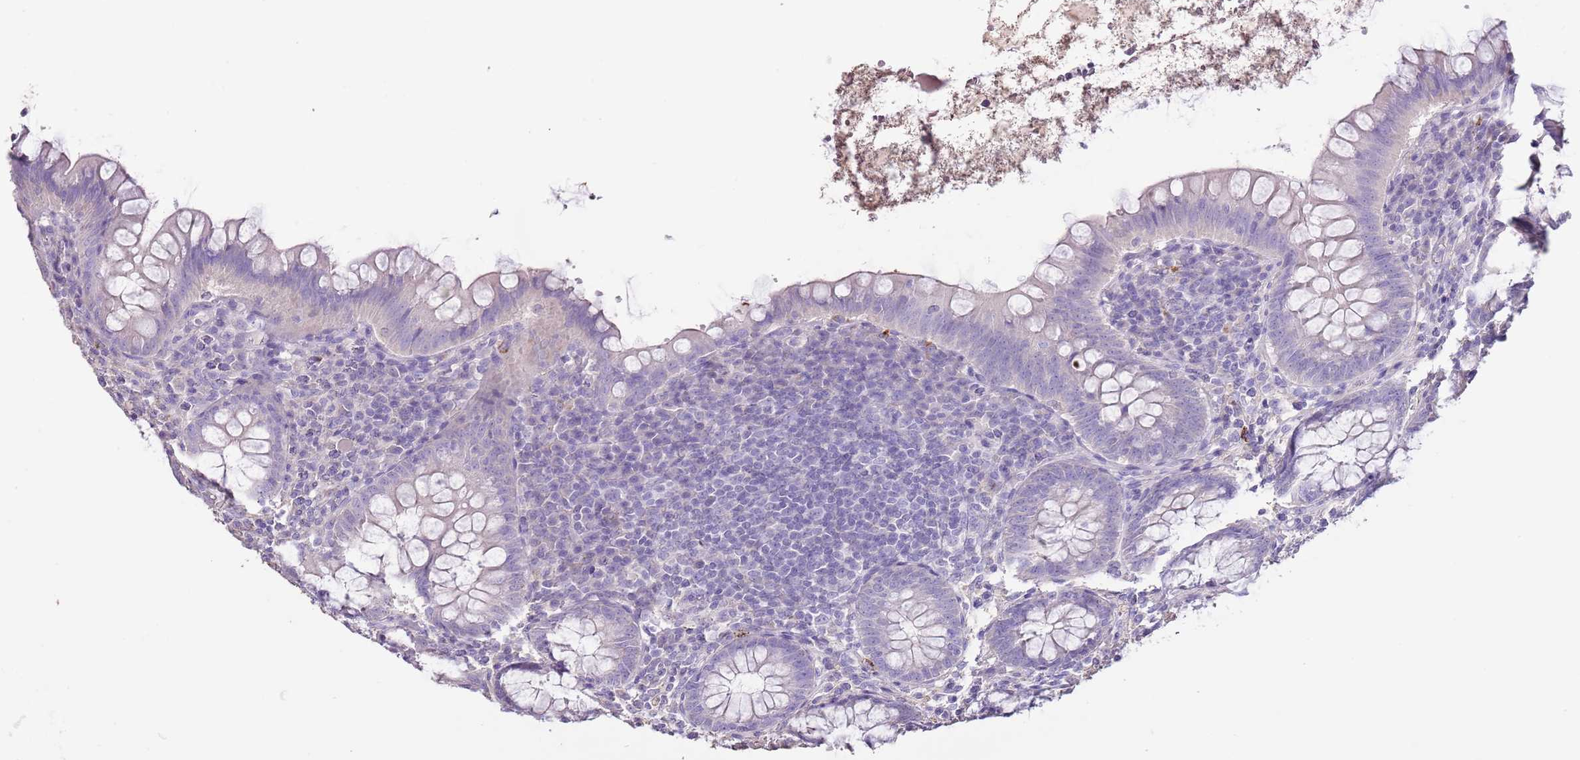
{"staining": {"intensity": "strong", "quantity": "<25%", "location": "cytoplasmic/membranous"}, "tissue": "appendix", "cell_type": "Glandular cells", "image_type": "normal", "snomed": [{"axis": "morphology", "description": "Normal tissue, NOS"}, {"axis": "topography", "description": "Appendix"}], "caption": "Immunohistochemistry (IHC) of unremarkable human appendix demonstrates medium levels of strong cytoplasmic/membranous positivity in about <25% of glandular cells.", "gene": "BLOC1S2", "patient": {"sex": "female", "age": 33}}